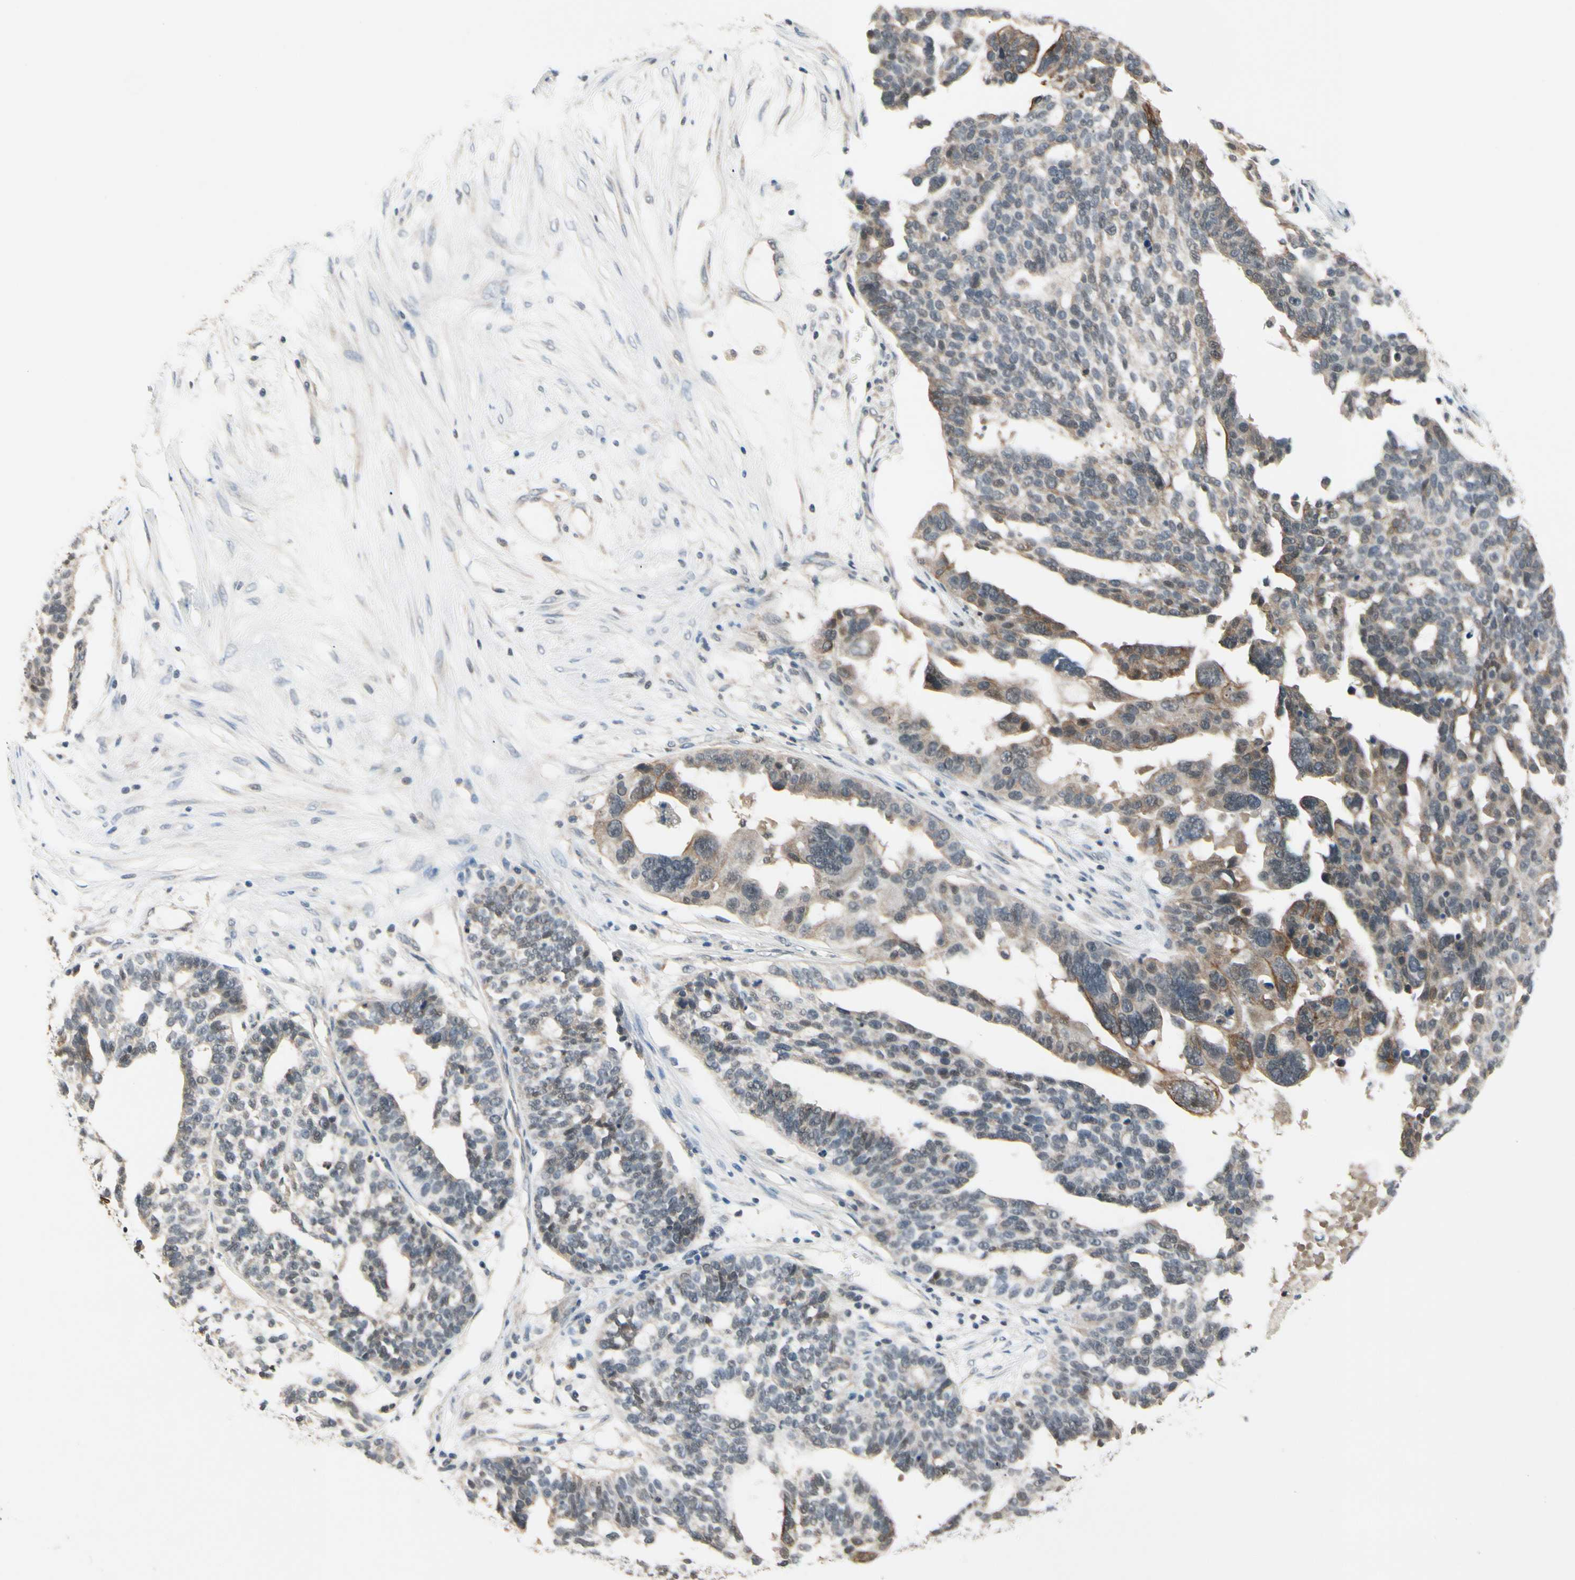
{"staining": {"intensity": "moderate", "quantity": "<25%", "location": "cytoplasmic/membranous"}, "tissue": "ovarian cancer", "cell_type": "Tumor cells", "image_type": "cancer", "snomed": [{"axis": "morphology", "description": "Cystadenocarcinoma, serous, NOS"}, {"axis": "topography", "description": "Ovary"}], "caption": "Moderate cytoplasmic/membranous positivity is identified in approximately <25% of tumor cells in ovarian serous cystadenocarcinoma. Nuclei are stained in blue.", "gene": "TAF12", "patient": {"sex": "female", "age": 59}}